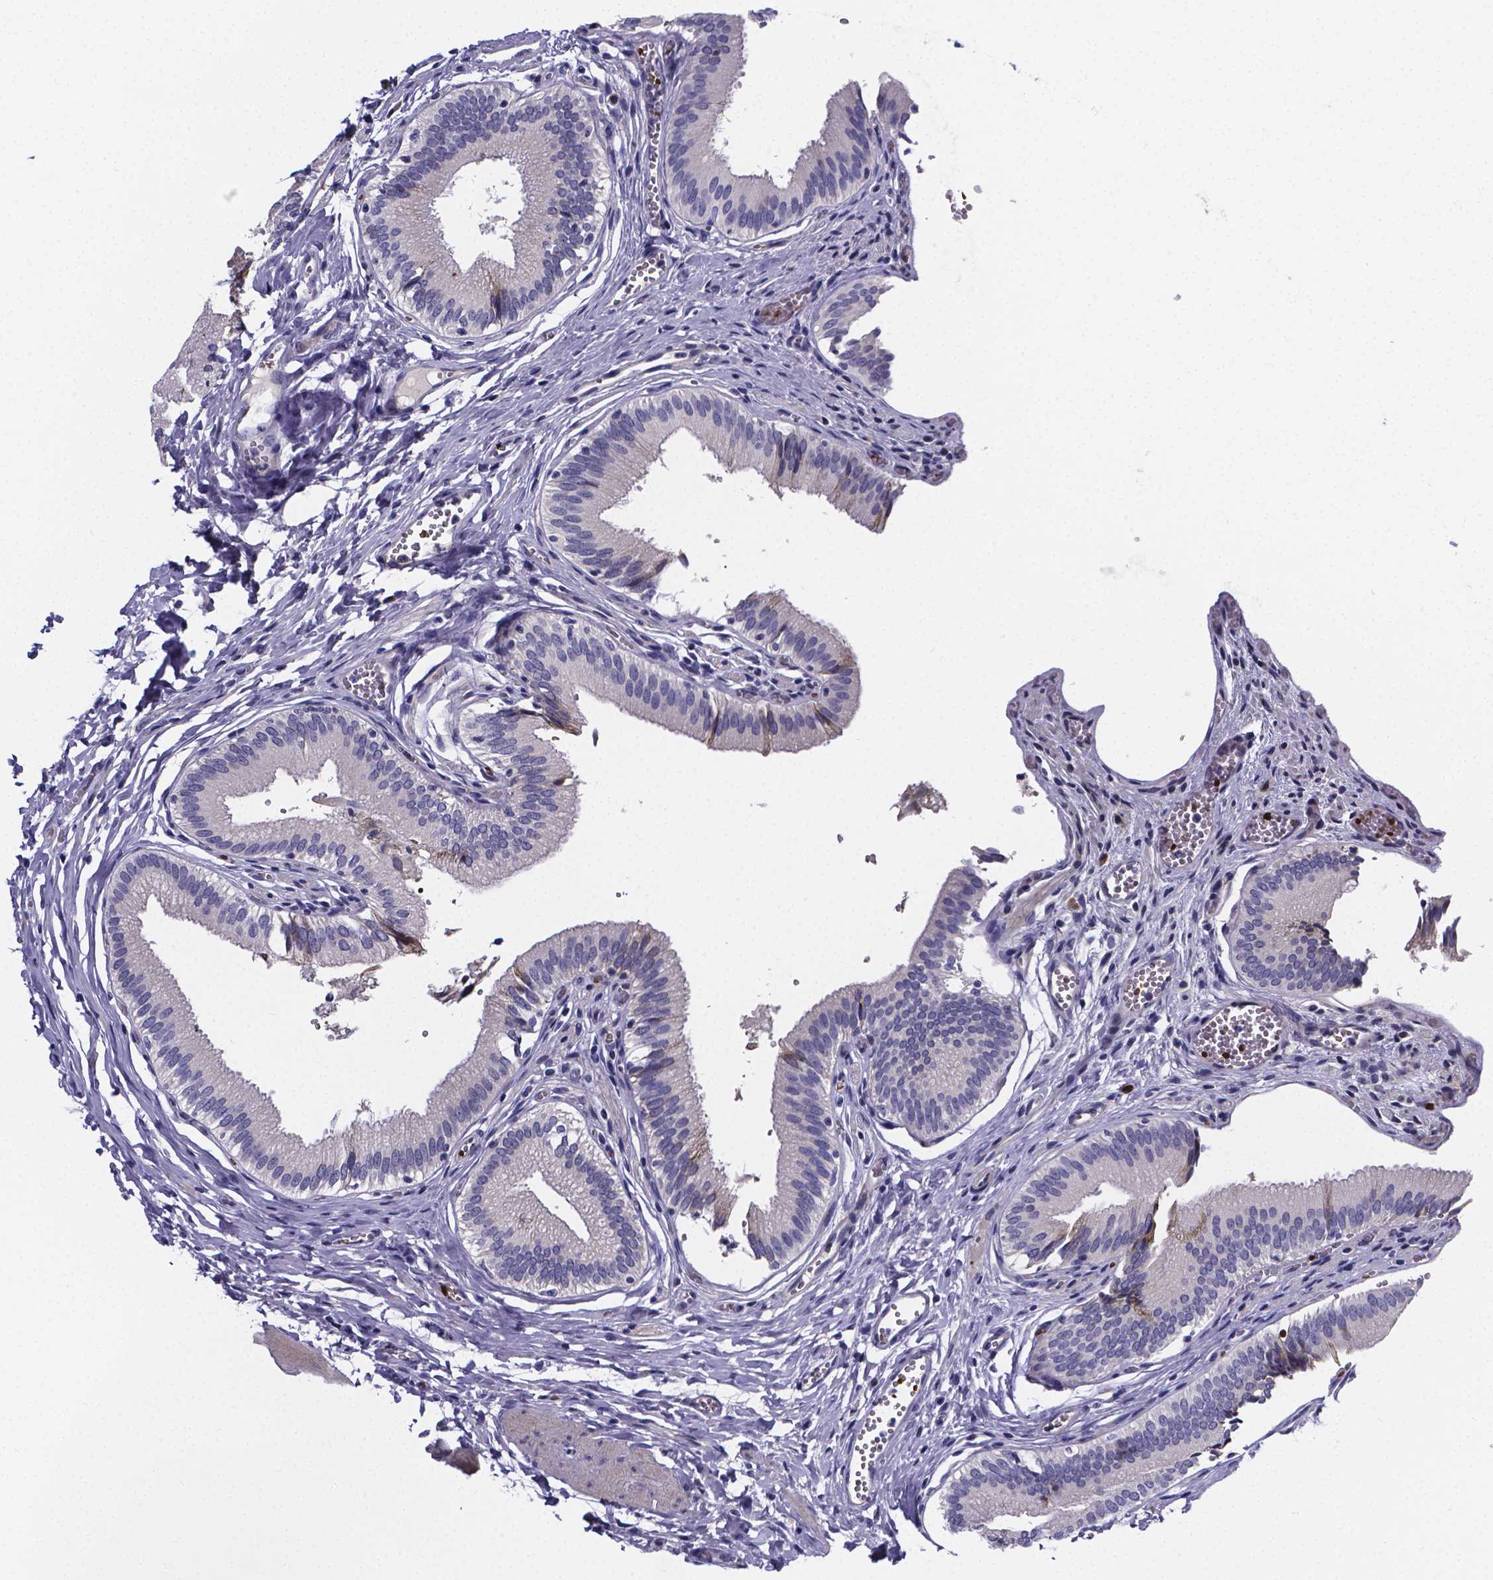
{"staining": {"intensity": "negative", "quantity": "none", "location": "none"}, "tissue": "gallbladder", "cell_type": "Glandular cells", "image_type": "normal", "snomed": [{"axis": "morphology", "description": "Normal tissue, NOS"}, {"axis": "topography", "description": "Gallbladder"}, {"axis": "topography", "description": "Peripheral nerve tissue"}], "caption": "IHC image of unremarkable gallbladder: human gallbladder stained with DAB demonstrates no significant protein positivity in glandular cells.", "gene": "GABRA3", "patient": {"sex": "male", "age": 17}}